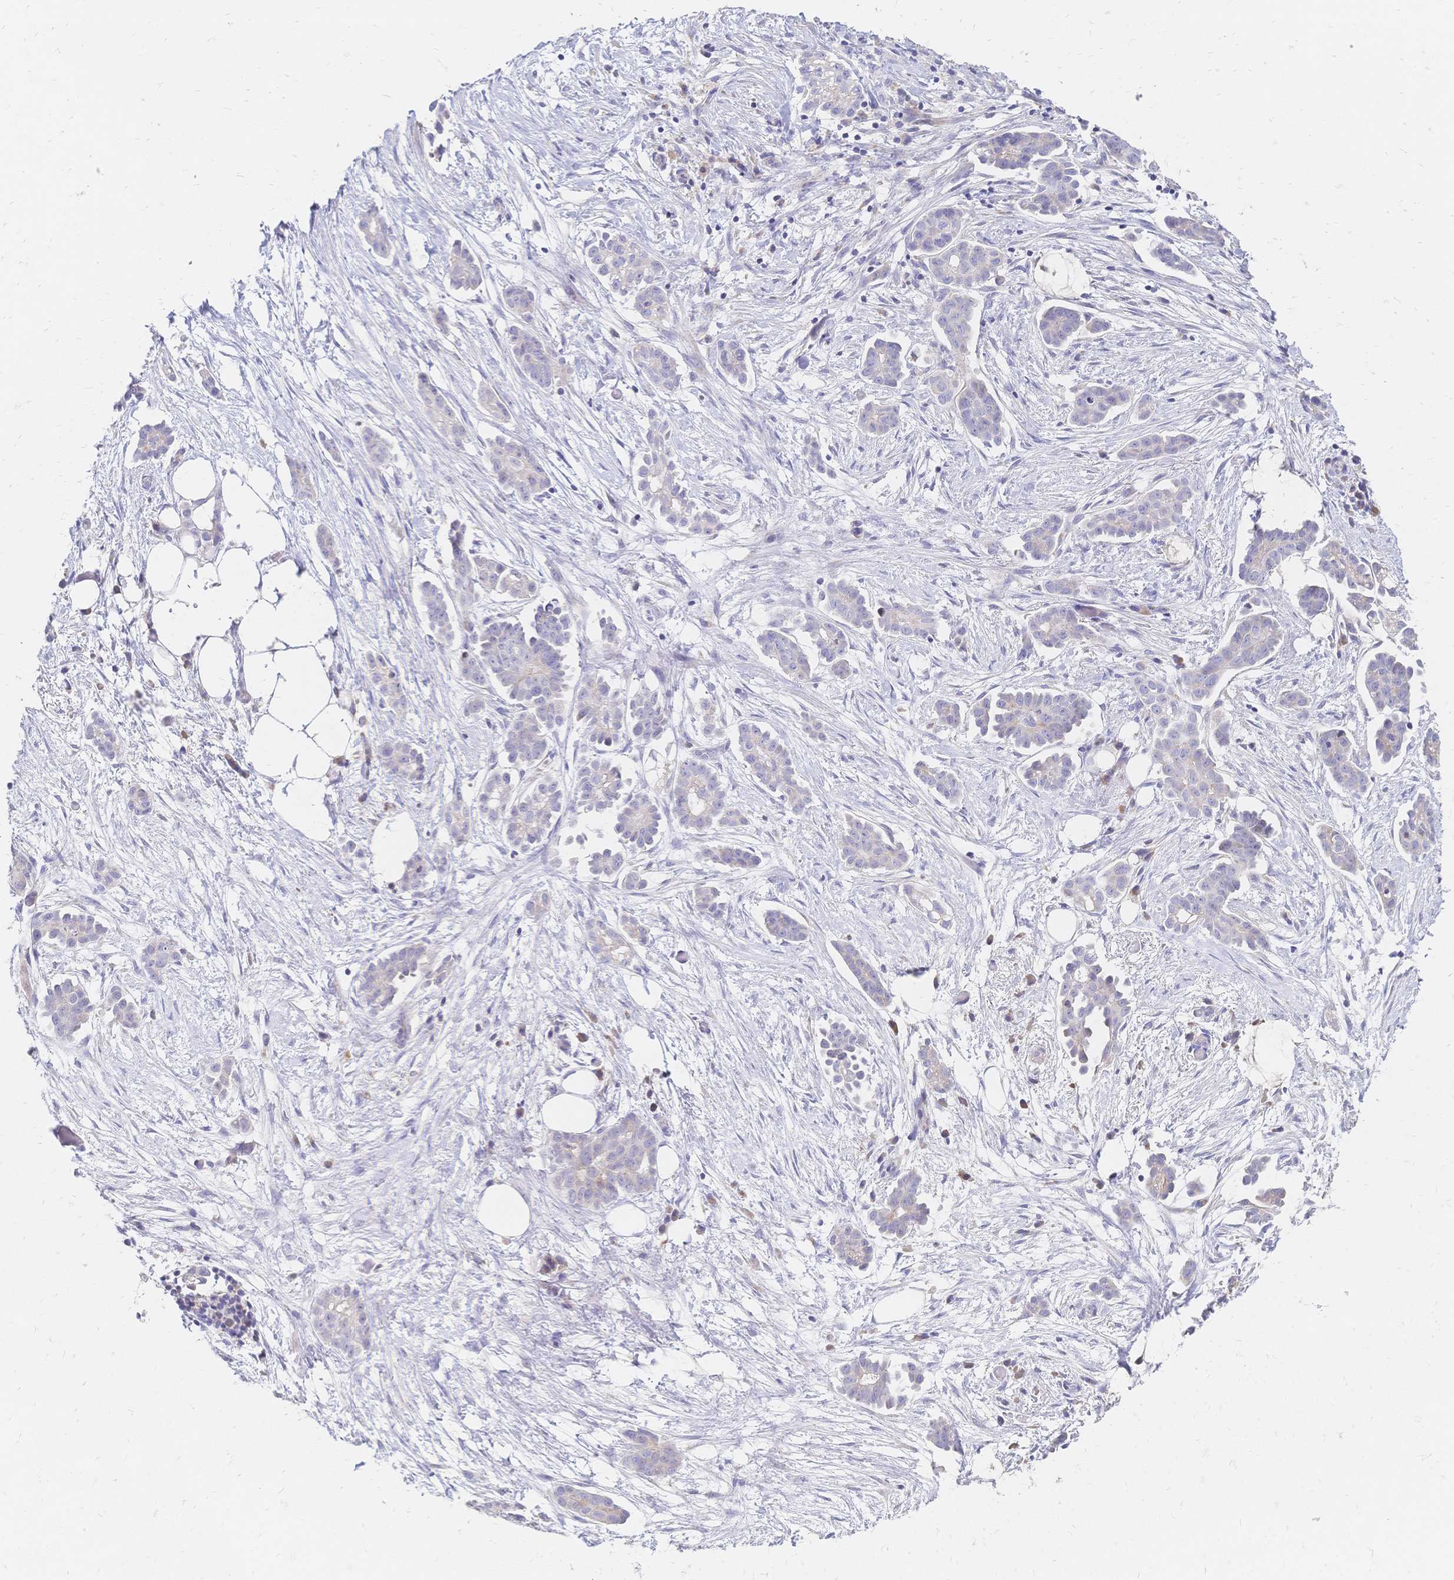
{"staining": {"intensity": "negative", "quantity": "none", "location": "none"}, "tissue": "ovarian cancer", "cell_type": "Tumor cells", "image_type": "cancer", "snomed": [{"axis": "morphology", "description": "Cystadenocarcinoma, serous, NOS"}, {"axis": "topography", "description": "Ovary"}], "caption": "IHC micrograph of serous cystadenocarcinoma (ovarian) stained for a protein (brown), which demonstrates no positivity in tumor cells.", "gene": "VWC2L", "patient": {"sex": "female", "age": 50}}